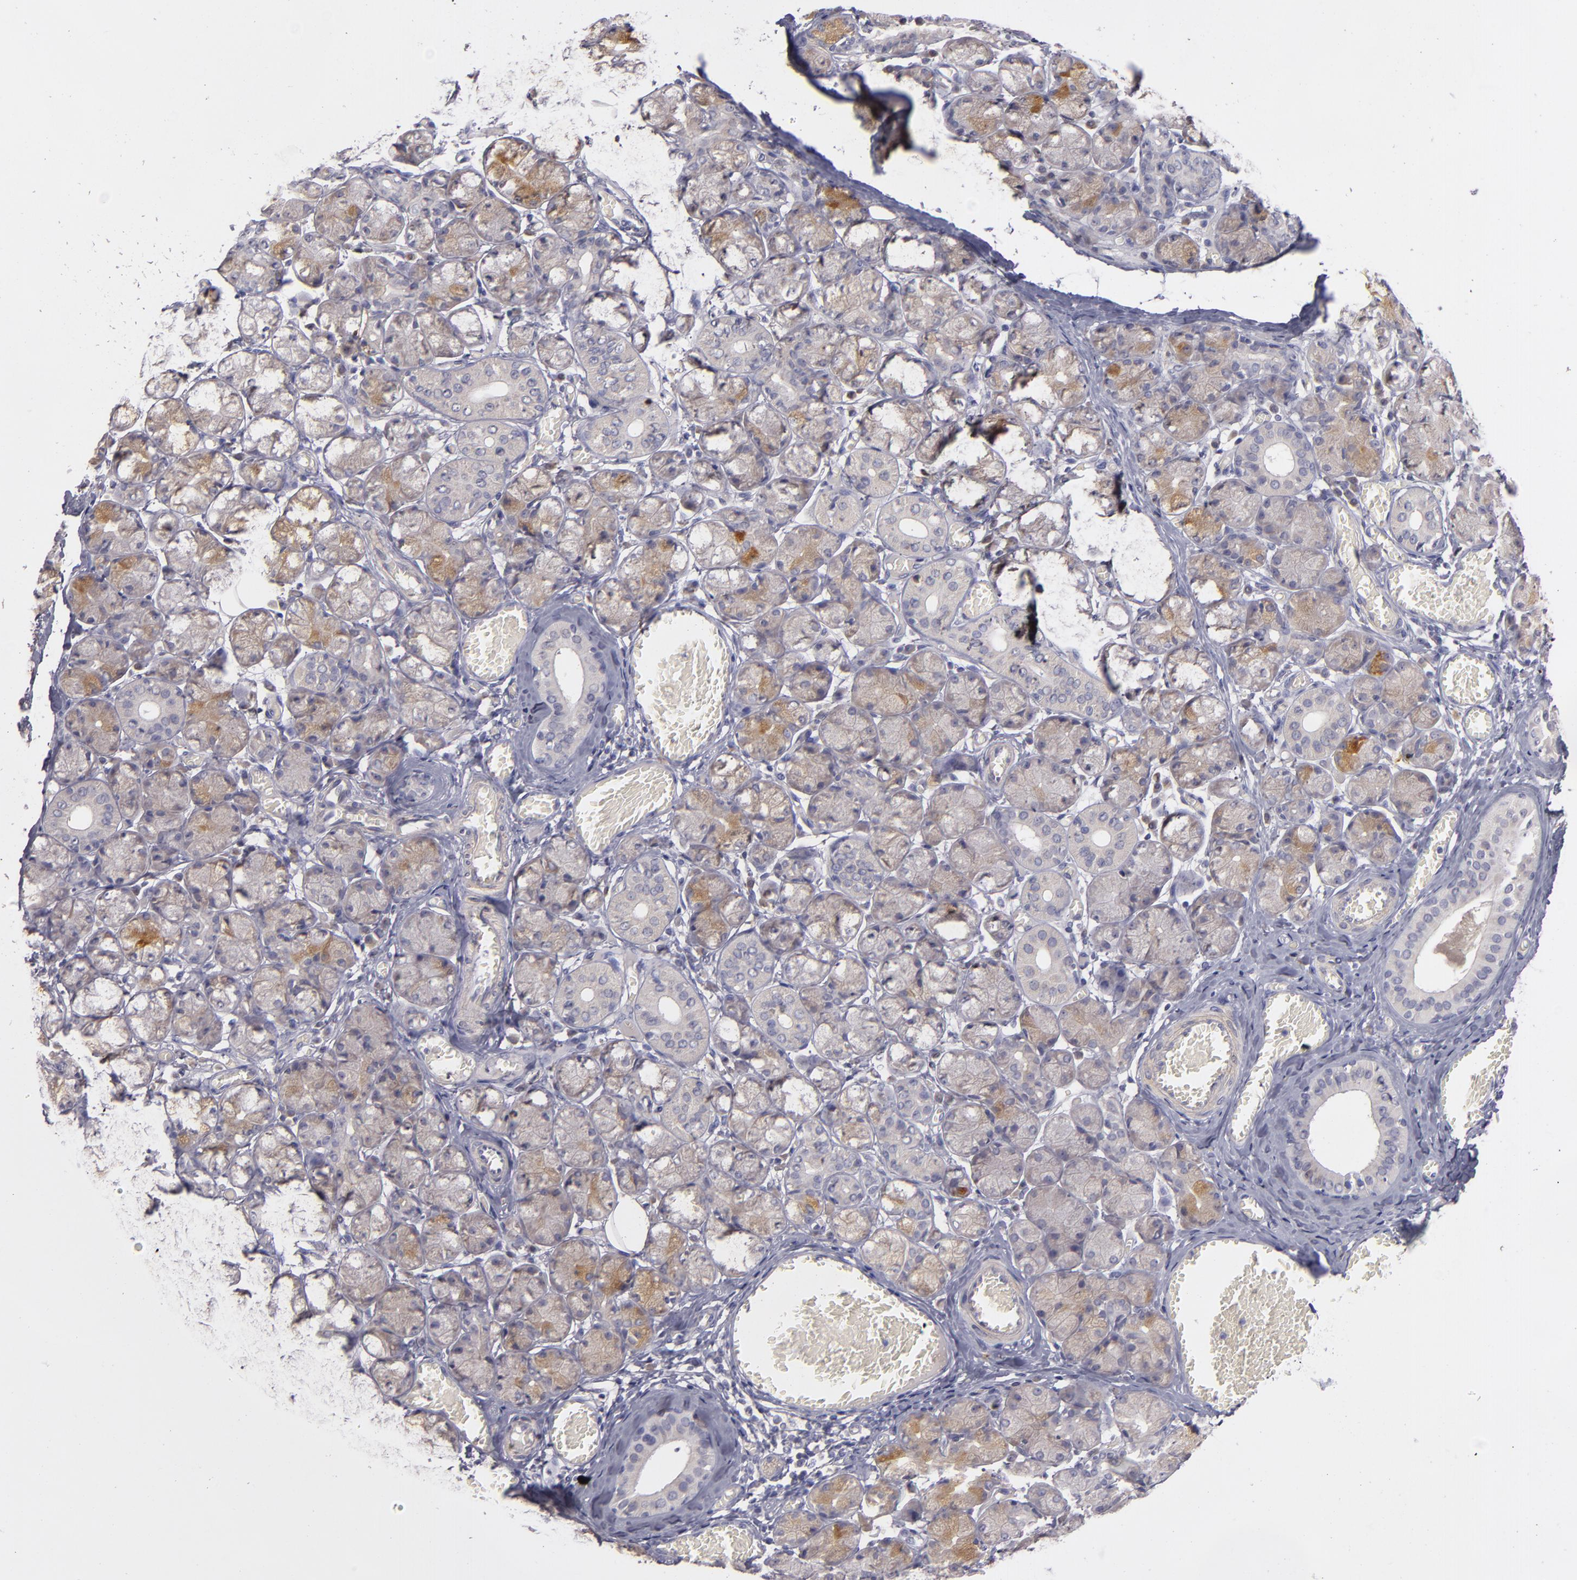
{"staining": {"intensity": "moderate", "quantity": "<25%", "location": "cytoplasmic/membranous"}, "tissue": "salivary gland", "cell_type": "Glandular cells", "image_type": "normal", "snomed": [{"axis": "morphology", "description": "Normal tissue, NOS"}, {"axis": "topography", "description": "Salivary gland"}], "caption": "A high-resolution micrograph shows IHC staining of benign salivary gland, which reveals moderate cytoplasmic/membranous staining in approximately <25% of glandular cells.", "gene": "CD83", "patient": {"sex": "female", "age": 24}}